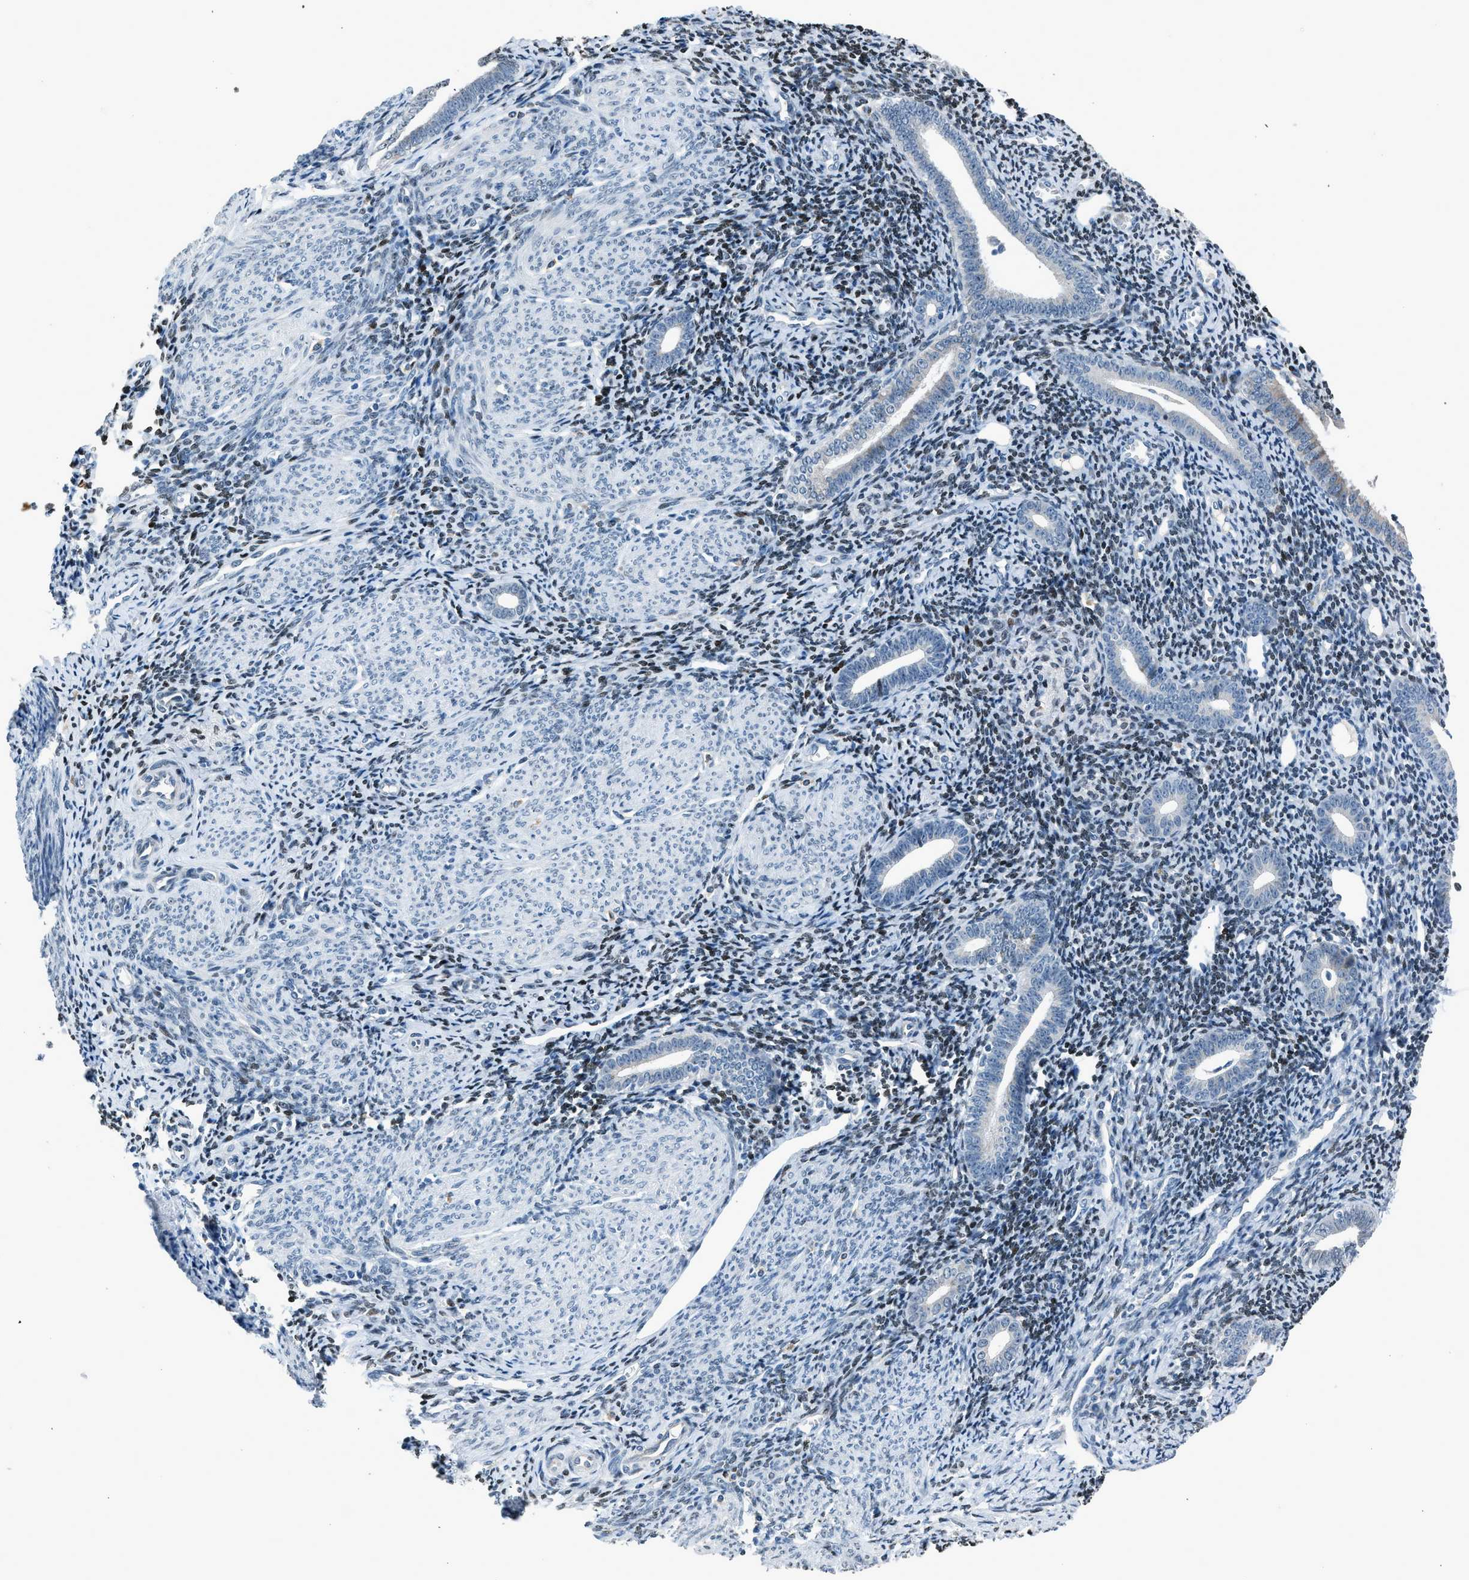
{"staining": {"intensity": "moderate", "quantity": "<25%", "location": "nuclear"}, "tissue": "endometrium", "cell_type": "Cells in endometrial stroma", "image_type": "normal", "snomed": [{"axis": "morphology", "description": "Normal tissue, NOS"}, {"axis": "topography", "description": "Endometrium"}], "caption": "Moderate nuclear expression is identified in approximately <25% of cells in endometrial stroma in benign endometrium.", "gene": "RNF41", "patient": {"sex": "female", "age": 50}}